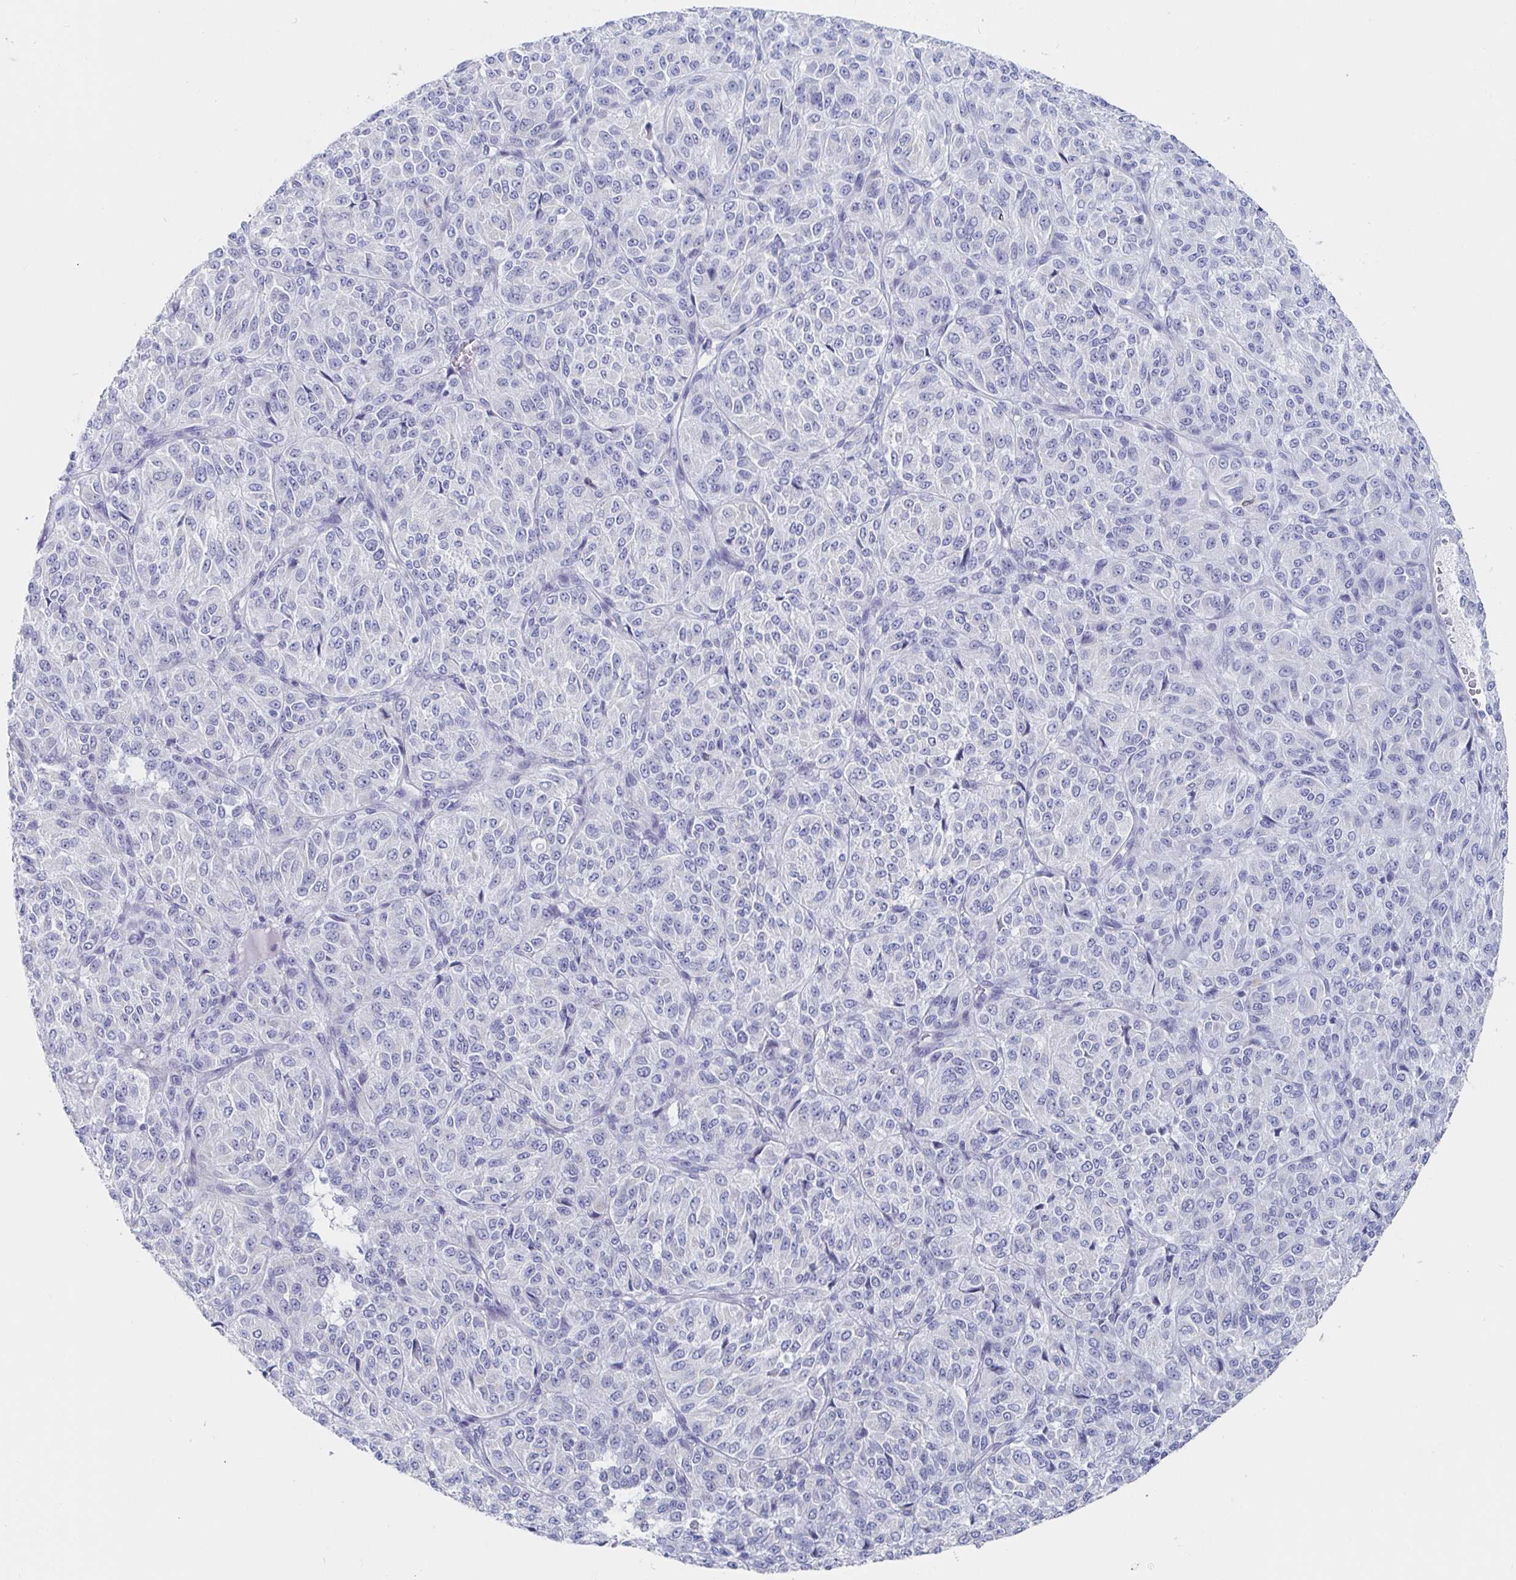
{"staining": {"intensity": "negative", "quantity": "none", "location": "none"}, "tissue": "melanoma", "cell_type": "Tumor cells", "image_type": "cancer", "snomed": [{"axis": "morphology", "description": "Malignant melanoma, Metastatic site"}, {"axis": "topography", "description": "Brain"}], "caption": "Immunohistochemistry (IHC) of human malignant melanoma (metastatic site) shows no expression in tumor cells.", "gene": "PACSIN1", "patient": {"sex": "female", "age": 56}}